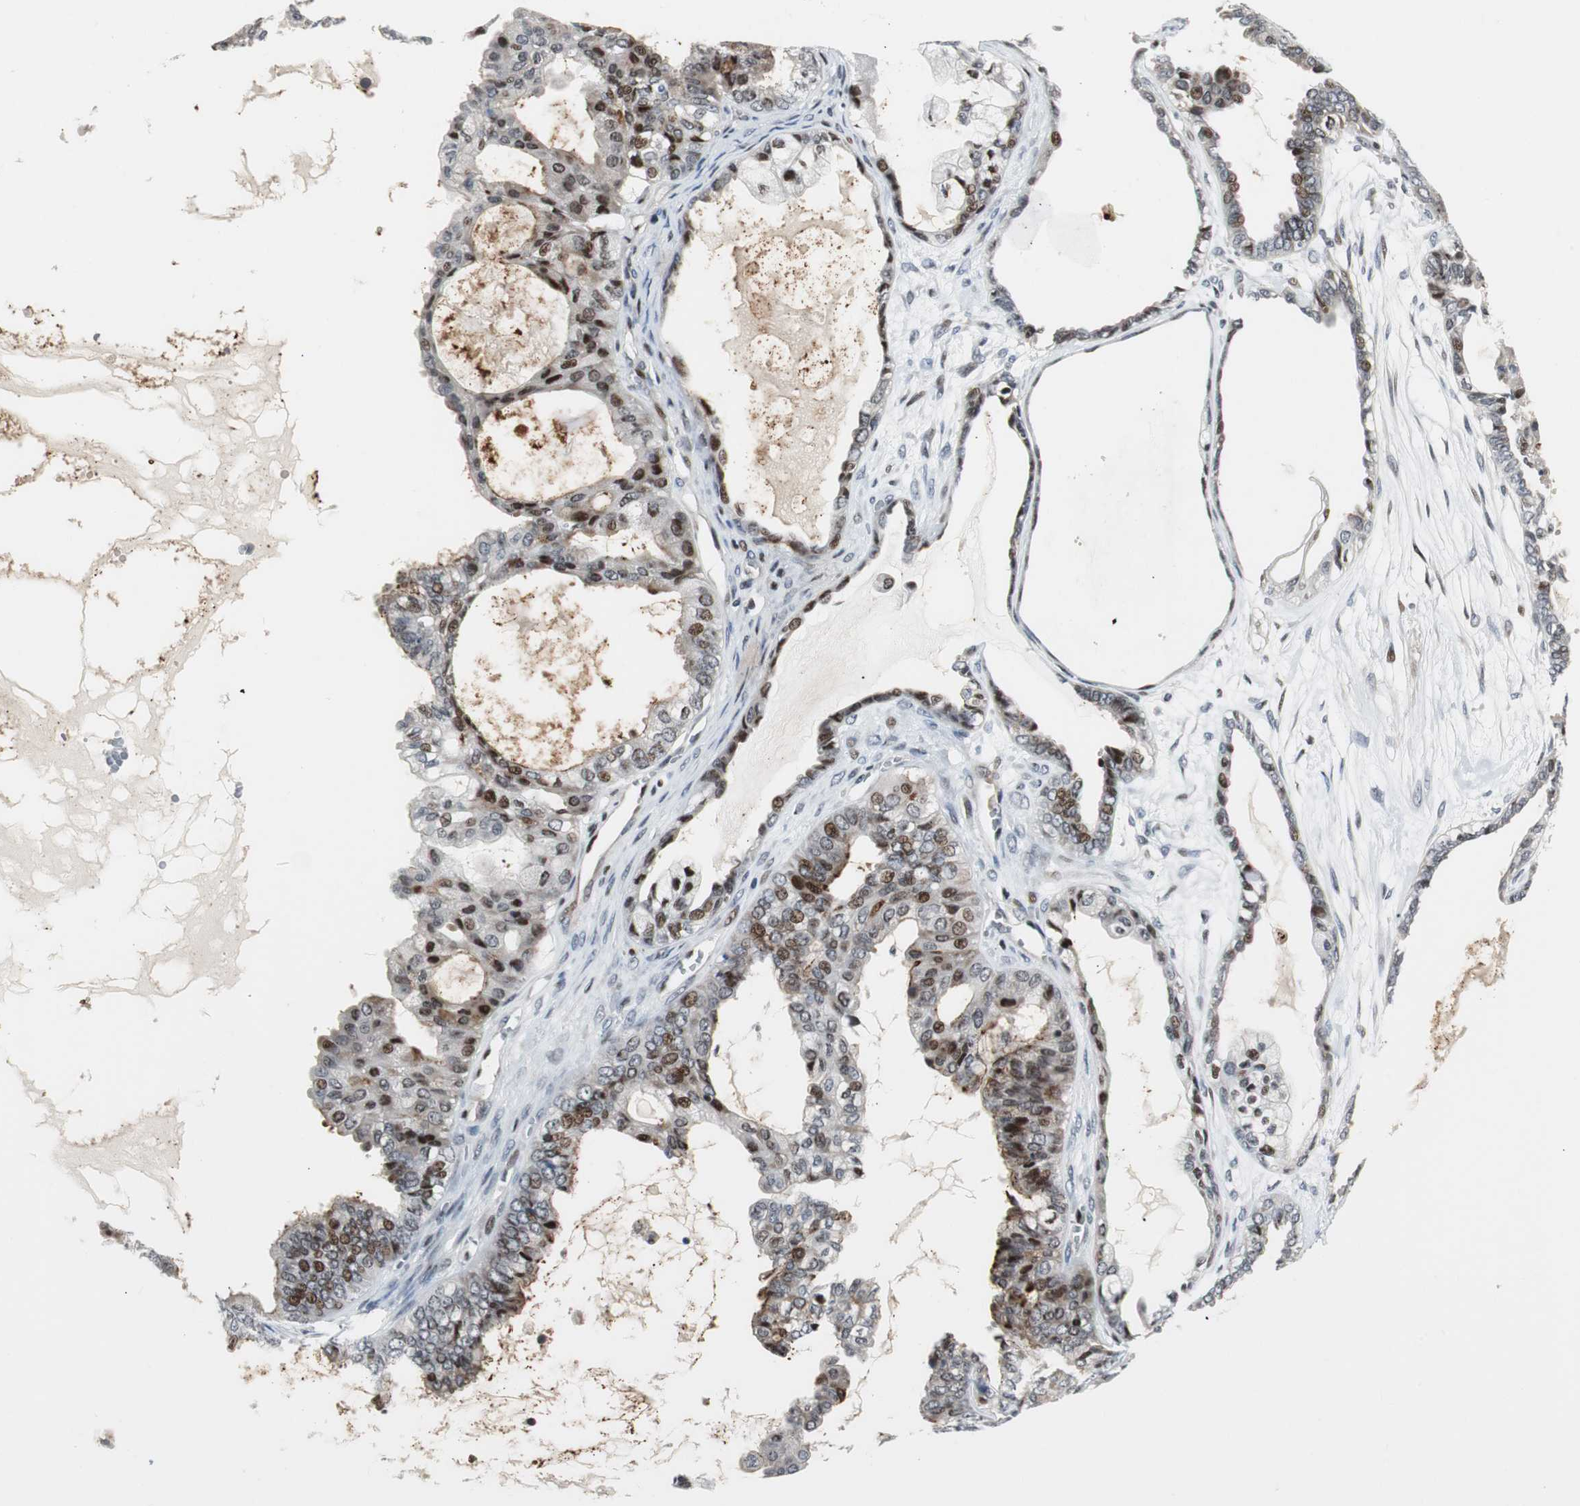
{"staining": {"intensity": "moderate", "quantity": "<25%", "location": "cytoplasmic/membranous,nuclear"}, "tissue": "ovarian cancer", "cell_type": "Tumor cells", "image_type": "cancer", "snomed": [{"axis": "morphology", "description": "Carcinoma, NOS"}, {"axis": "morphology", "description": "Carcinoma, endometroid"}, {"axis": "topography", "description": "Ovary"}], "caption": "Ovarian cancer (carcinoma) stained with a protein marker displays moderate staining in tumor cells.", "gene": "RAD1", "patient": {"sex": "female", "age": 50}}